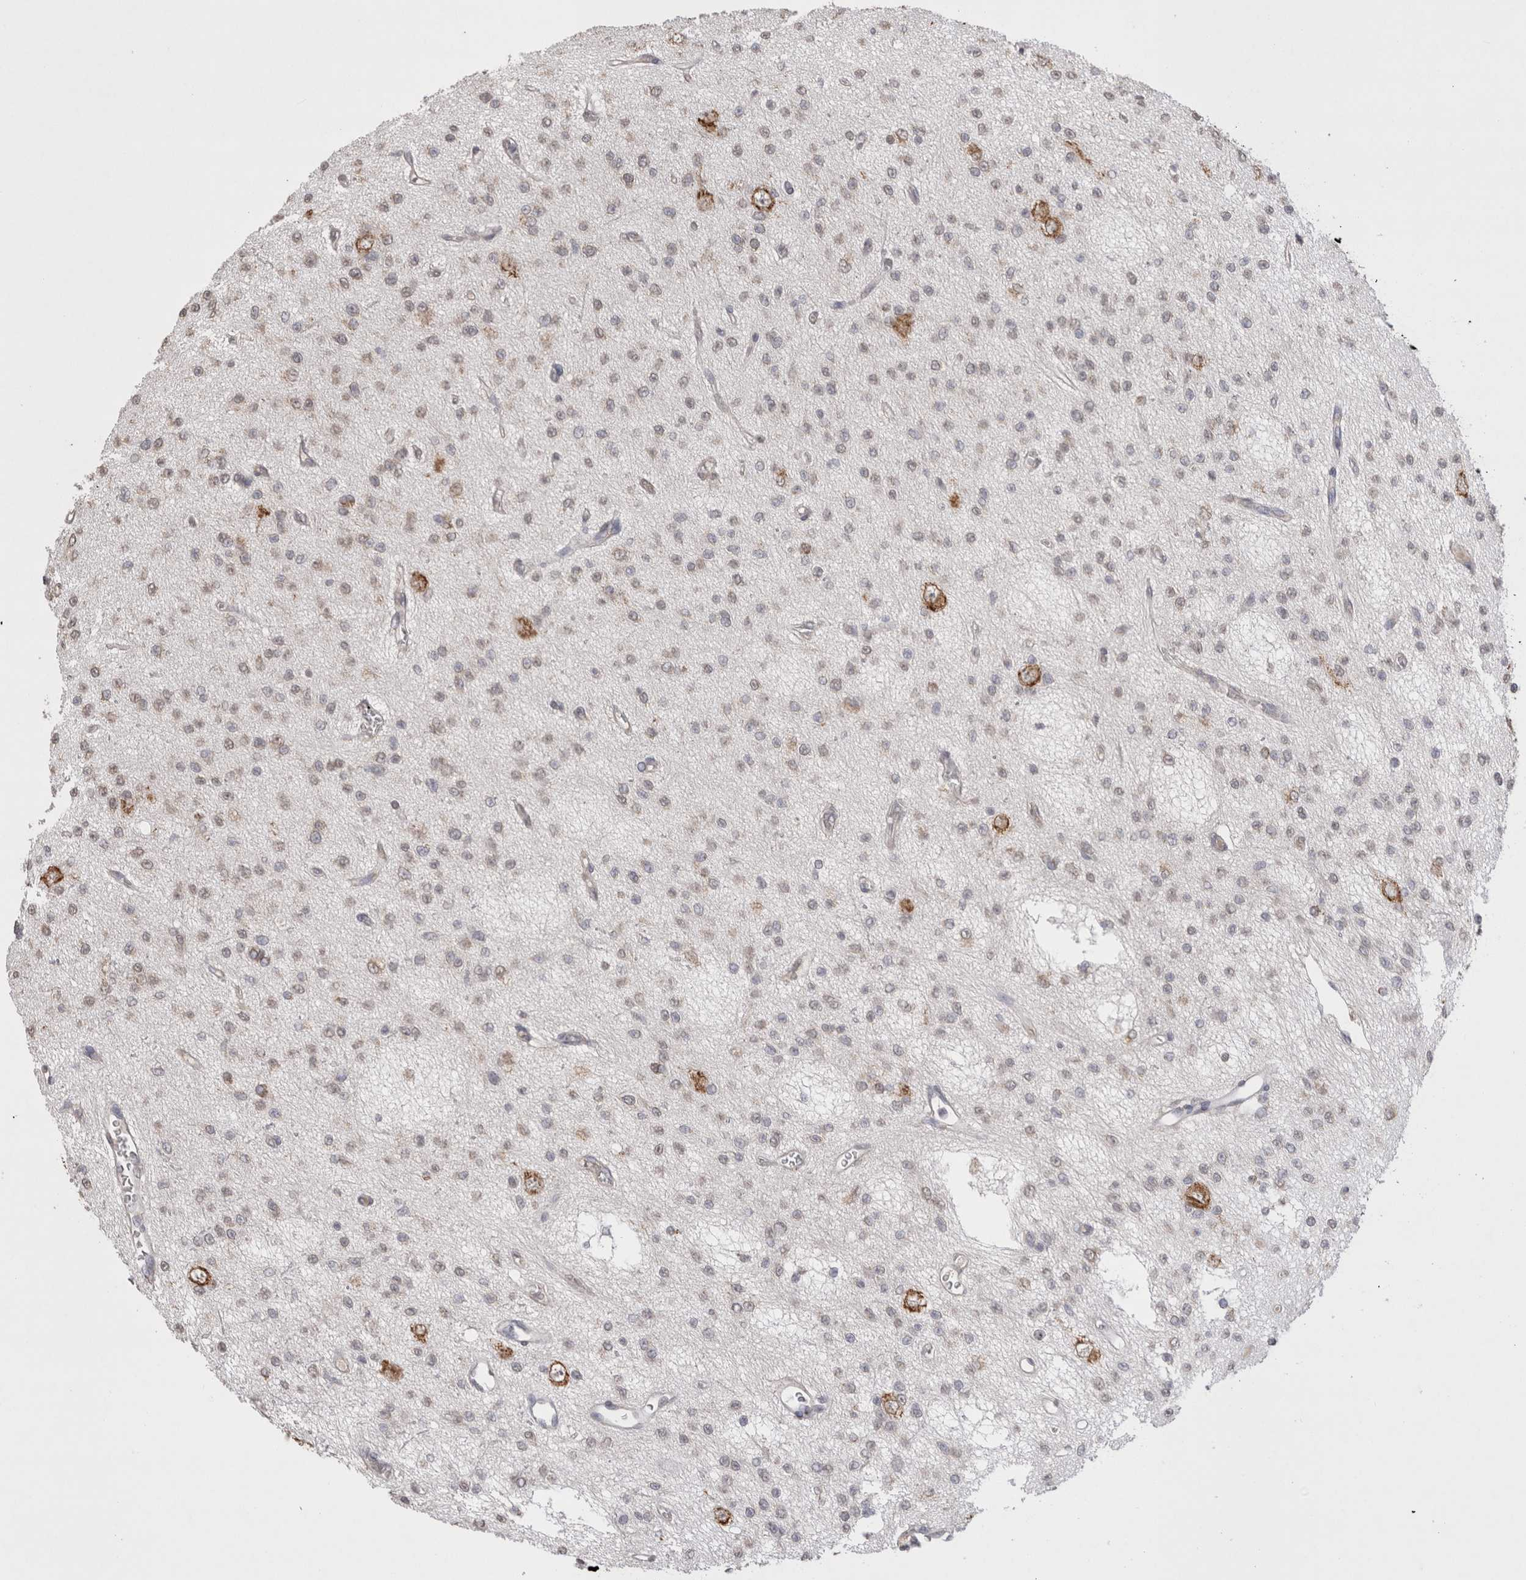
{"staining": {"intensity": "weak", "quantity": "25%-75%", "location": "cytoplasmic/membranous"}, "tissue": "glioma", "cell_type": "Tumor cells", "image_type": "cancer", "snomed": [{"axis": "morphology", "description": "Glioma, malignant, Low grade"}, {"axis": "topography", "description": "Brain"}], "caption": "A low amount of weak cytoplasmic/membranous staining is seen in approximately 25%-75% of tumor cells in malignant low-grade glioma tissue.", "gene": "NOMO1", "patient": {"sex": "male", "age": 38}}